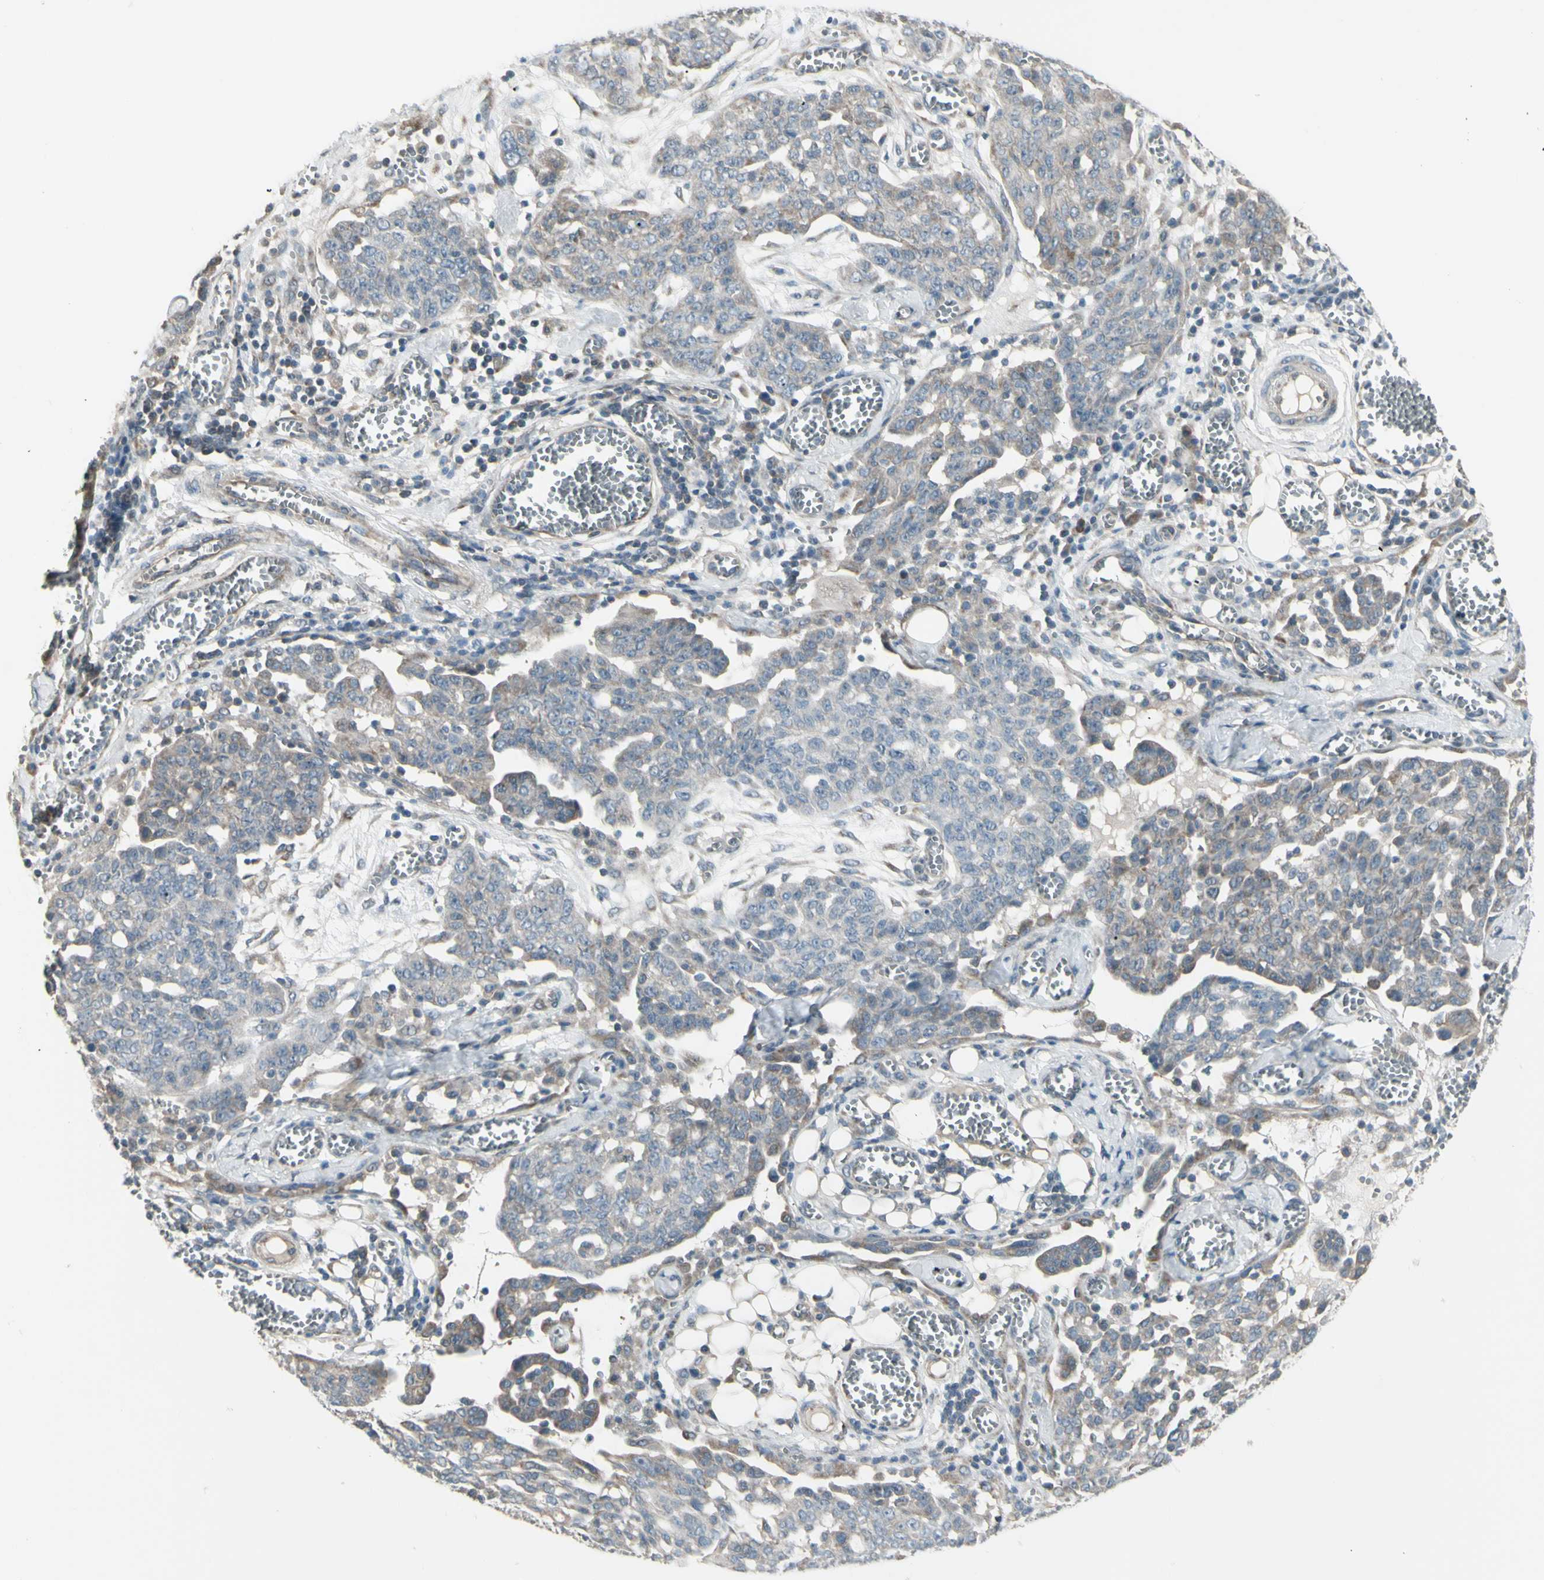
{"staining": {"intensity": "negative", "quantity": "none", "location": "none"}, "tissue": "ovarian cancer", "cell_type": "Tumor cells", "image_type": "cancer", "snomed": [{"axis": "morphology", "description": "Cystadenocarcinoma, serous, NOS"}, {"axis": "topography", "description": "Soft tissue"}, {"axis": "topography", "description": "Ovary"}], "caption": "High power microscopy image of an immunohistochemistry image of ovarian serous cystadenocarcinoma, revealing no significant staining in tumor cells.", "gene": "NAXD", "patient": {"sex": "female", "age": 57}}